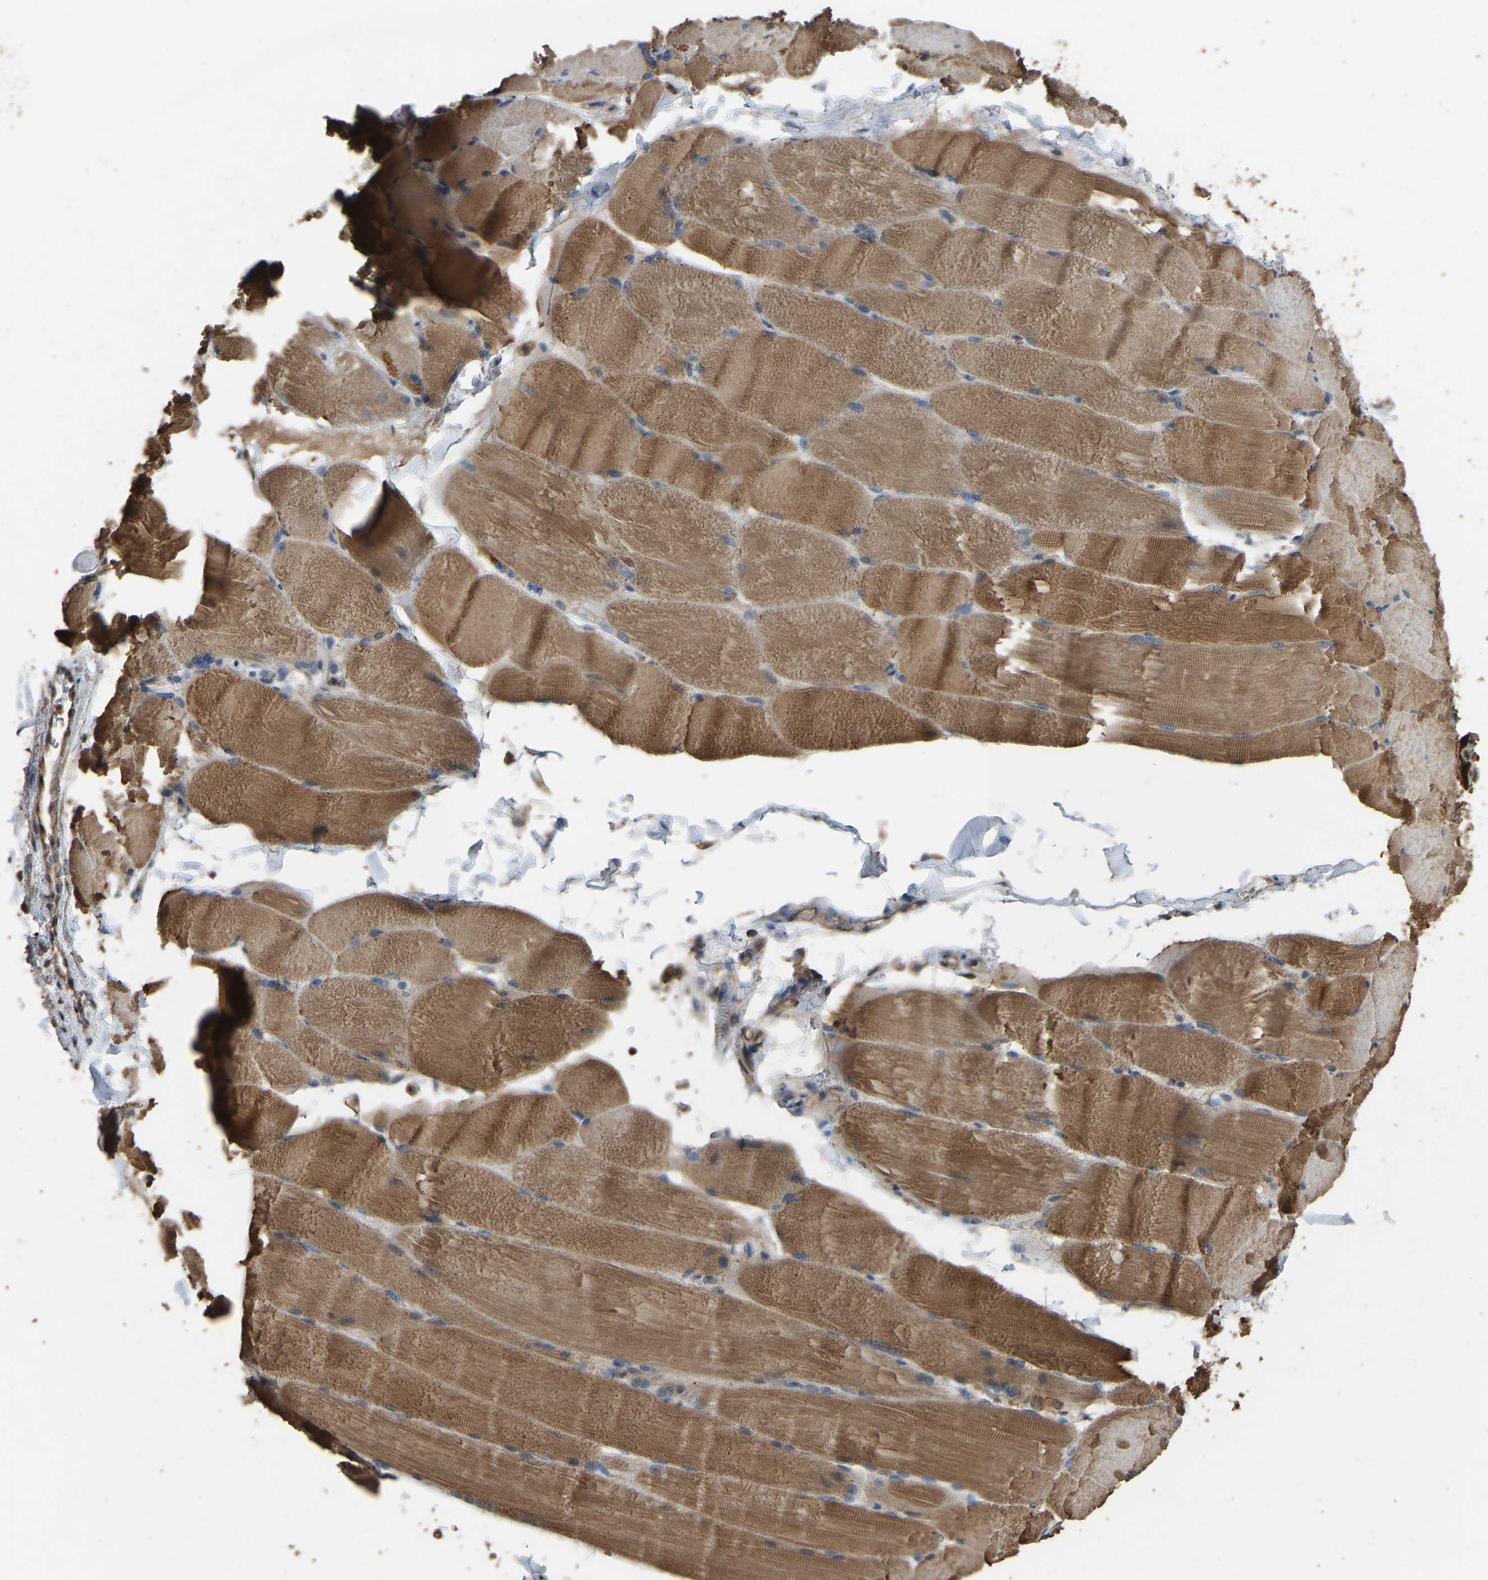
{"staining": {"intensity": "moderate", "quantity": "25%-75%", "location": "cytoplasmic/membranous"}, "tissue": "skeletal muscle", "cell_type": "Myocytes", "image_type": "normal", "snomed": [{"axis": "morphology", "description": "Normal tissue, NOS"}, {"axis": "topography", "description": "Skin"}, {"axis": "topography", "description": "Skeletal muscle"}], "caption": "A medium amount of moderate cytoplasmic/membranous expression is appreciated in approximately 25%-75% of myocytes in unremarkable skeletal muscle.", "gene": "FHIT", "patient": {"sex": "male", "age": 83}}